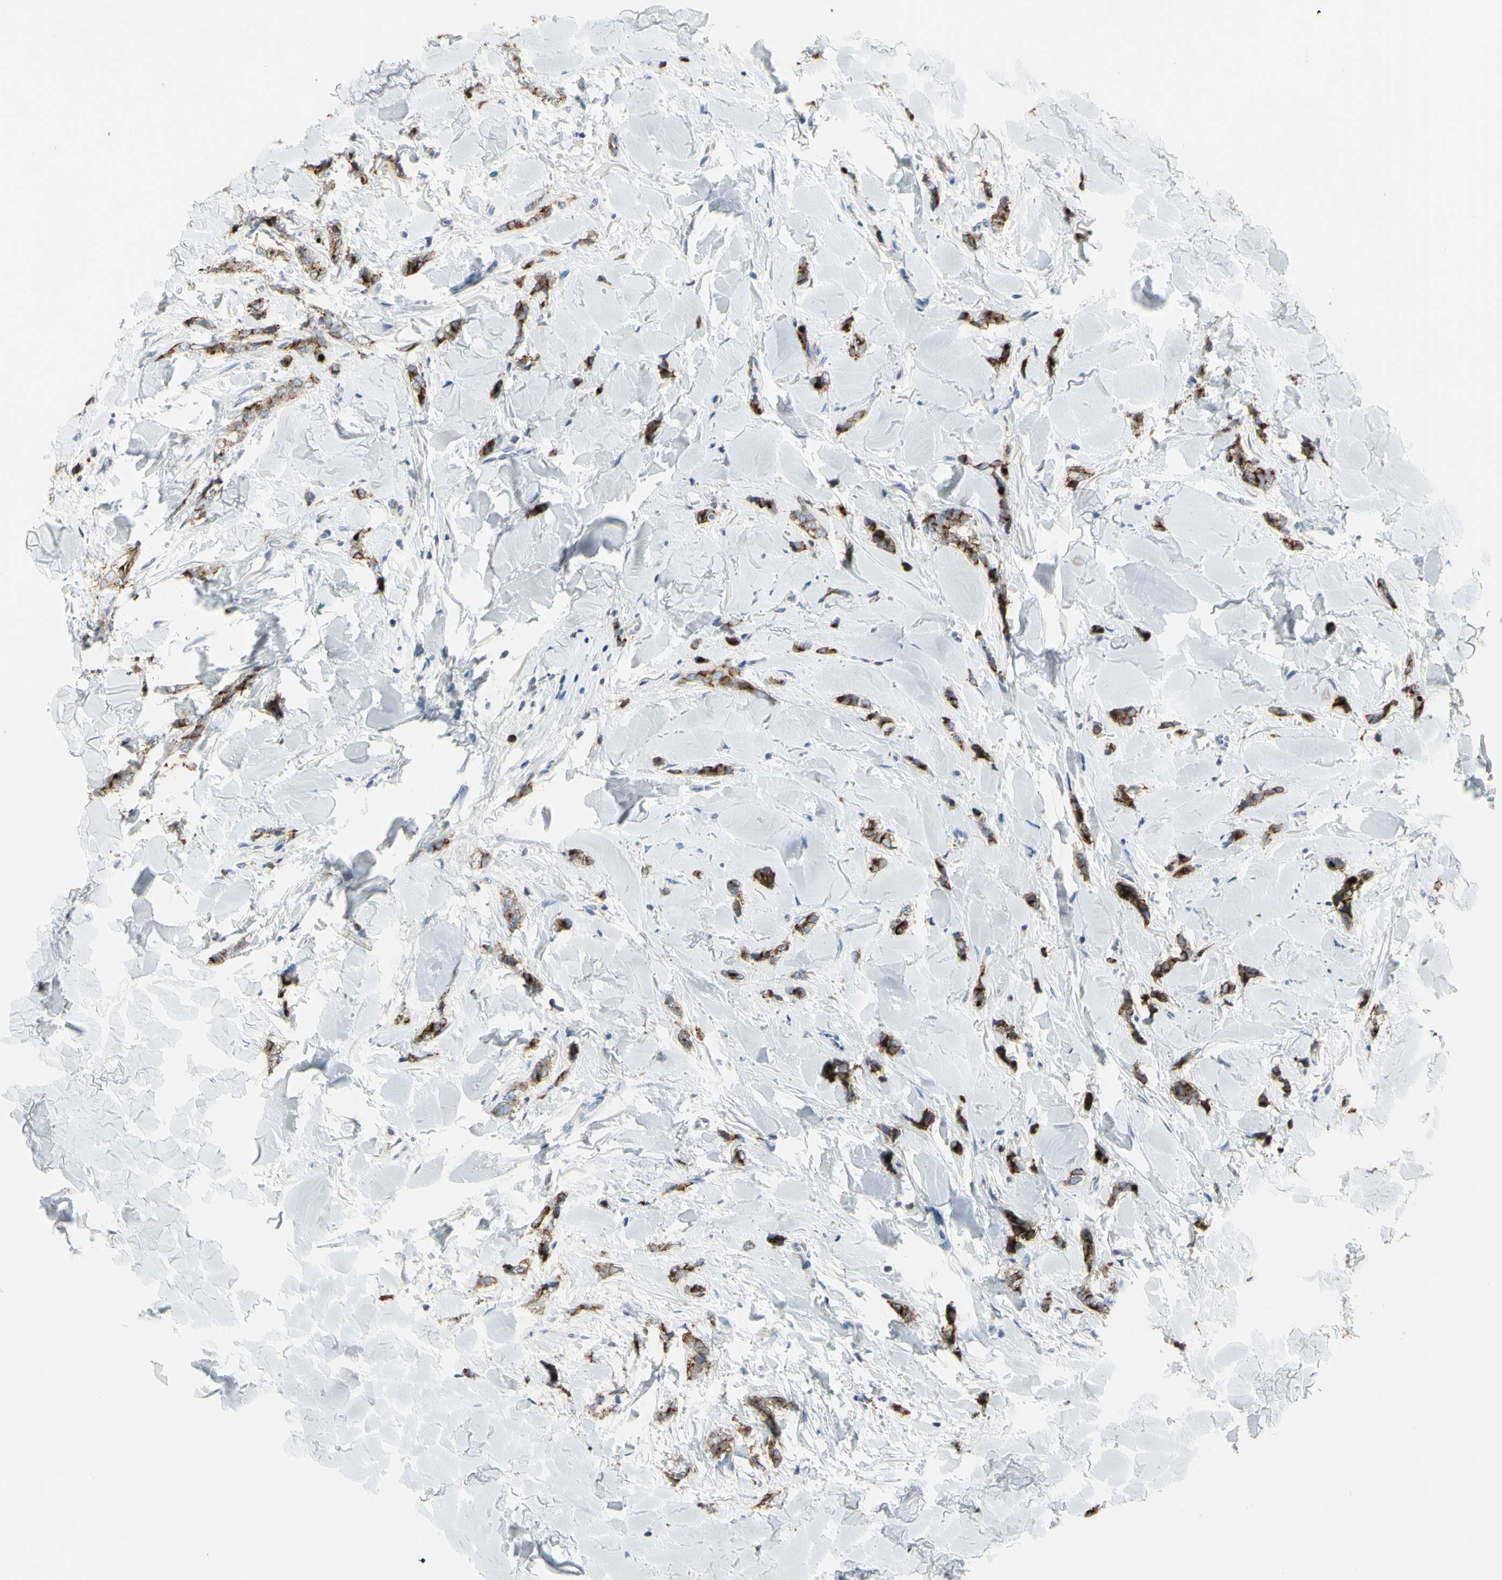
{"staining": {"intensity": "moderate", "quantity": ">75%", "location": "cytoplasmic/membranous"}, "tissue": "breast cancer", "cell_type": "Tumor cells", "image_type": "cancer", "snomed": [{"axis": "morphology", "description": "Lobular carcinoma"}, {"axis": "topography", "description": "Skin"}, {"axis": "topography", "description": "Breast"}], "caption": "High-magnification brightfield microscopy of breast cancer stained with DAB (brown) and counterstained with hematoxylin (blue). tumor cells exhibit moderate cytoplasmic/membranous expression is present in approximately>75% of cells.", "gene": "MUC1", "patient": {"sex": "female", "age": 46}}